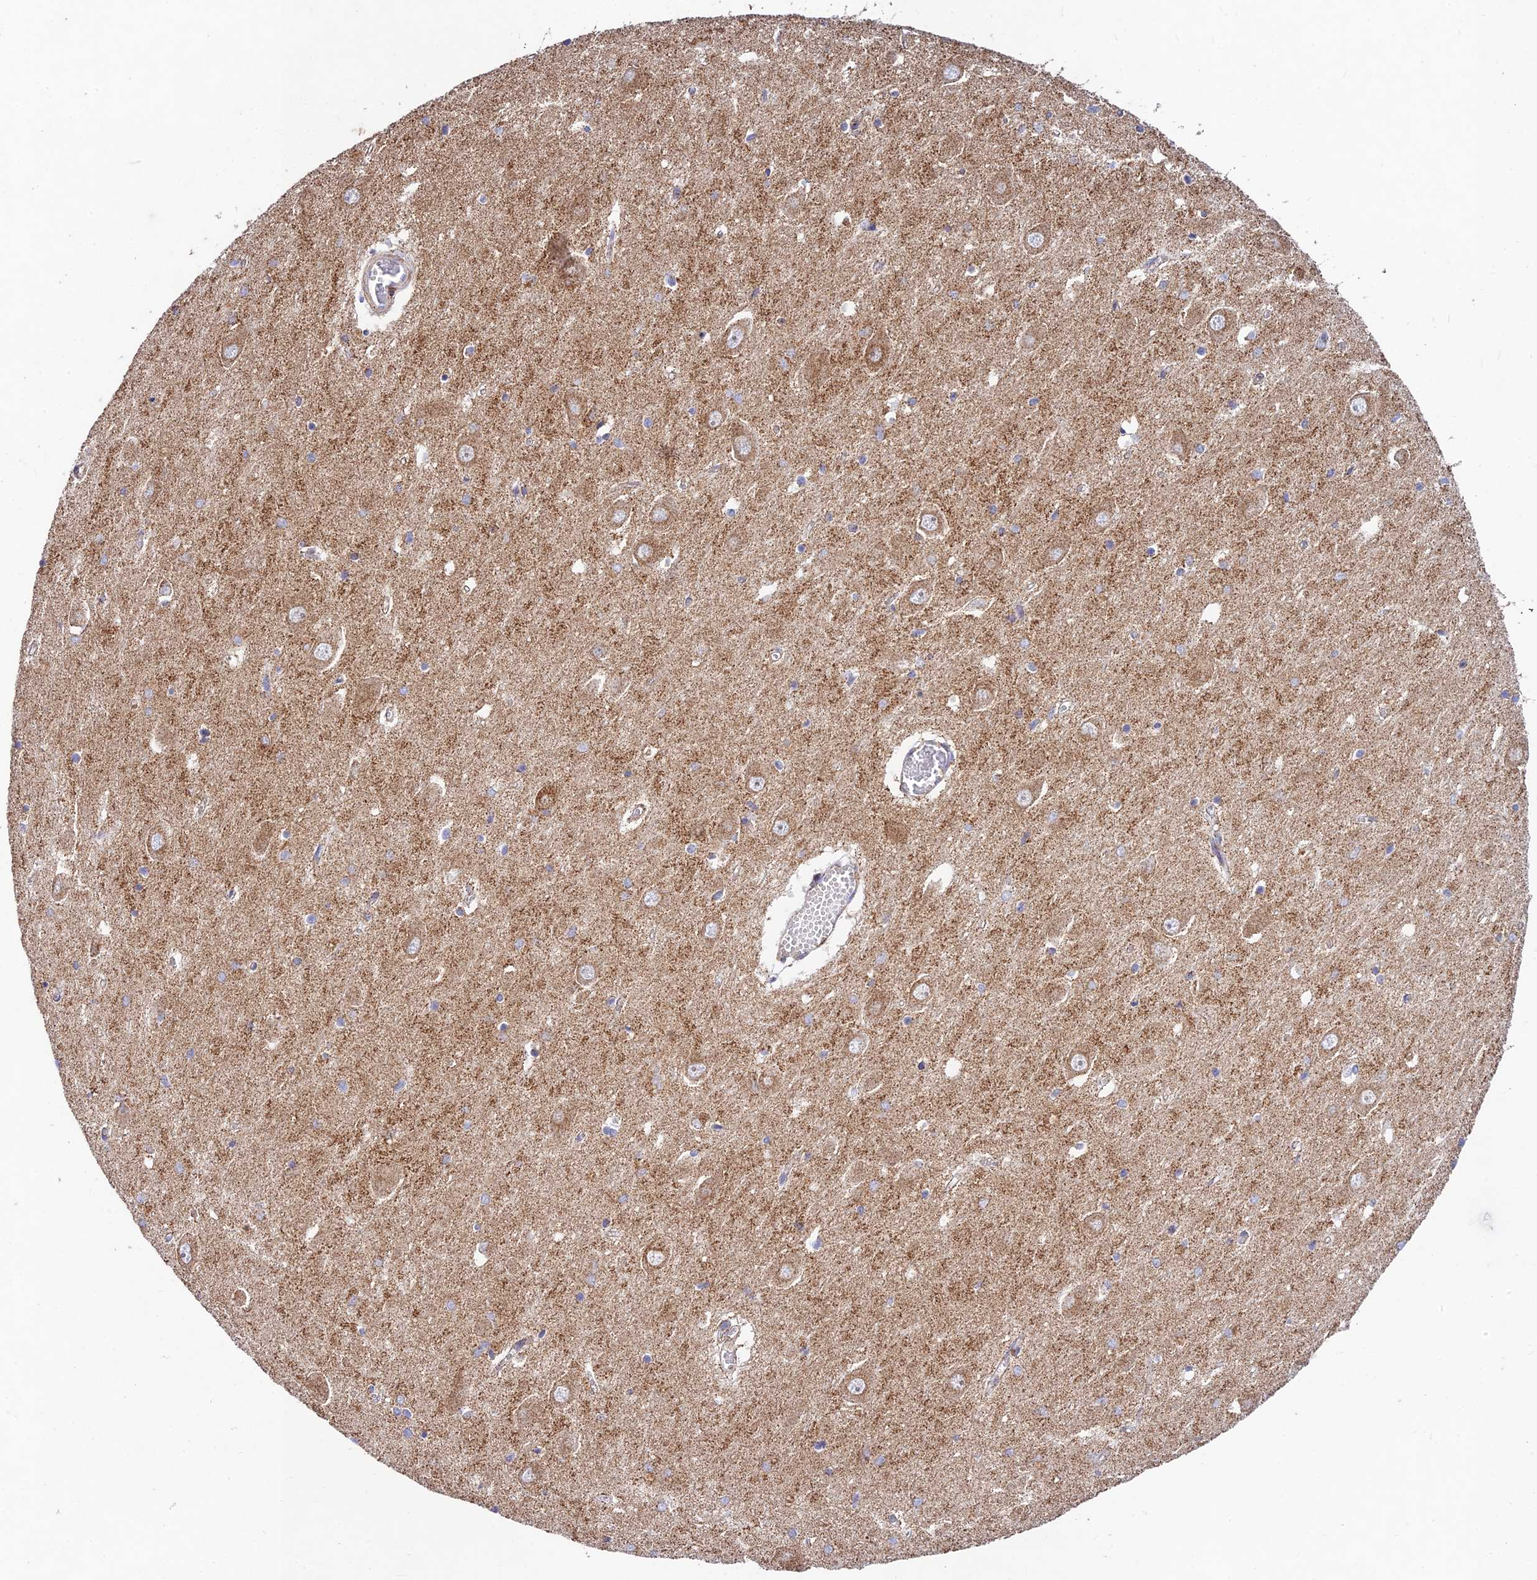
{"staining": {"intensity": "weak", "quantity": "<25%", "location": "cytoplasmic/membranous"}, "tissue": "hippocampus", "cell_type": "Glial cells", "image_type": "normal", "snomed": [{"axis": "morphology", "description": "Normal tissue, NOS"}, {"axis": "topography", "description": "Hippocampus"}], "caption": "Immunohistochemical staining of benign hippocampus shows no significant expression in glial cells.", "gene": "KHDC3L", "patient": {"sex": "male", "age": 70}}